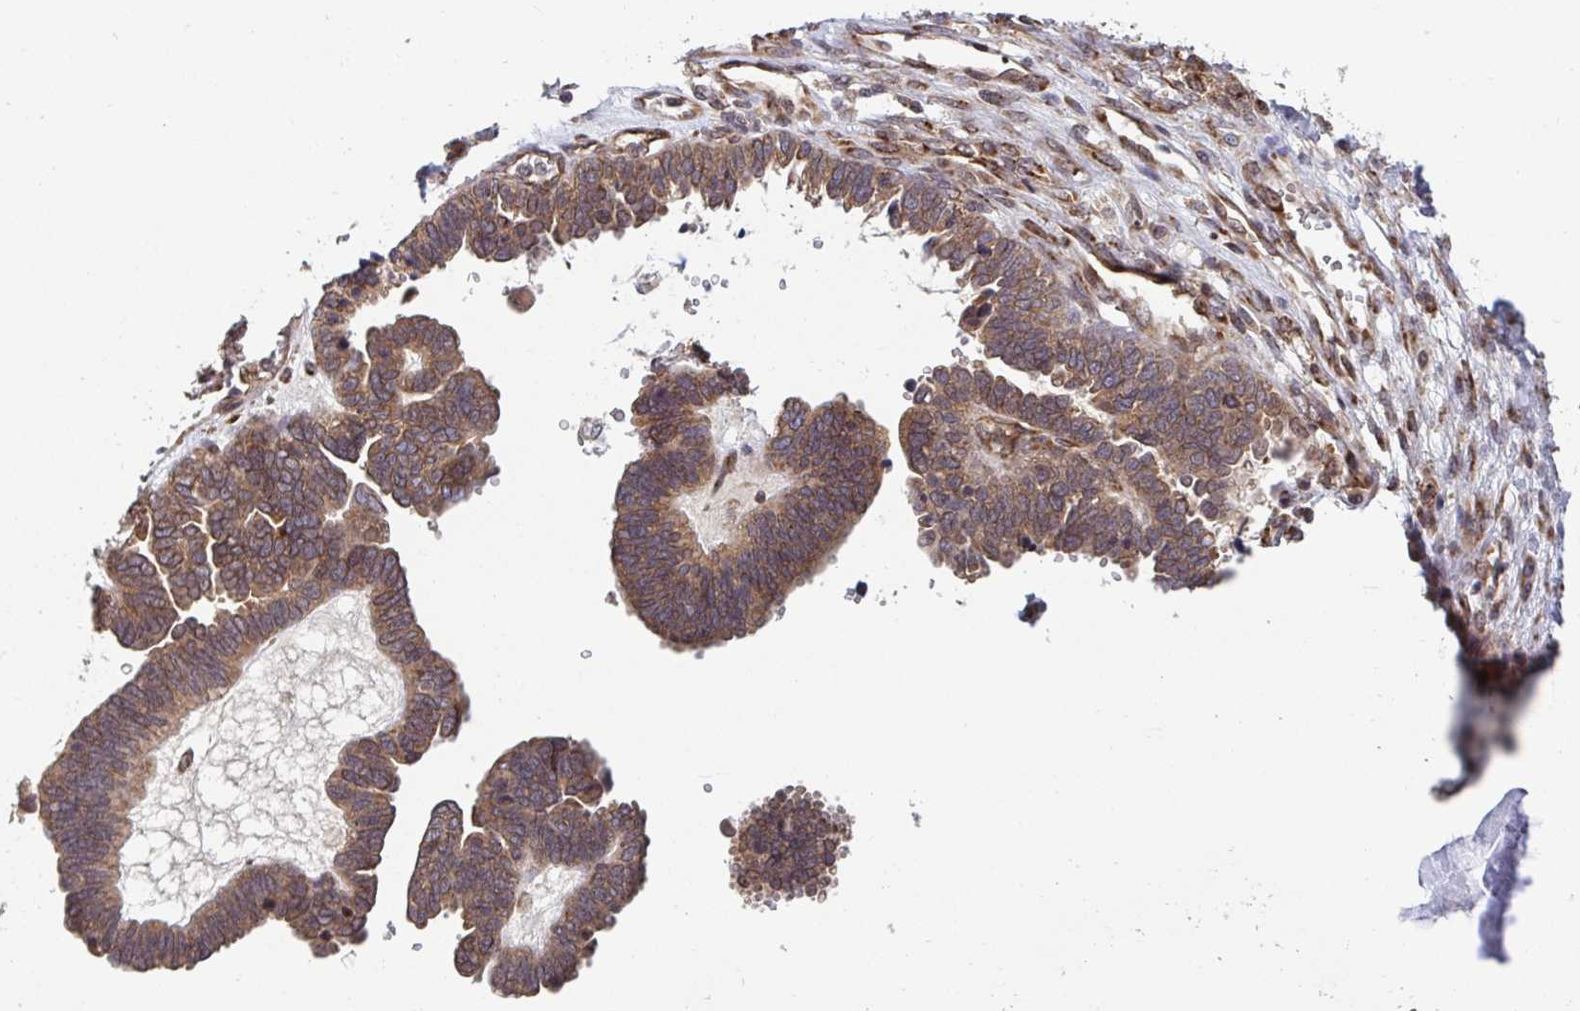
{"staining": {"intensity": "moderate", "quantity": ">75%", "location": "cytoplasmic/membranous"}, "tissue": "ovarian cancer", "cell_type": "Tumor cells", "image_type": "cancer", "snomed": [{"axis": "morphology", "description": "Cystadenocarcinoma, serous, NOS"}, {"axis": "topography", "description": "Ovary"}], "caption": "IHC micrograph of neoplastic tissue: human ovarian cancer (serous cystadenocarcinoma) stained using immunohistochemistry displays medium levels of moderate protein expression localized specifically in the cytoplasmic/membranous of tumor cells, appearing as a cytoplasmic/membranous brown color.", "gene": "ATP5MJ", "patient": {"sex": "female", "age": 51}}